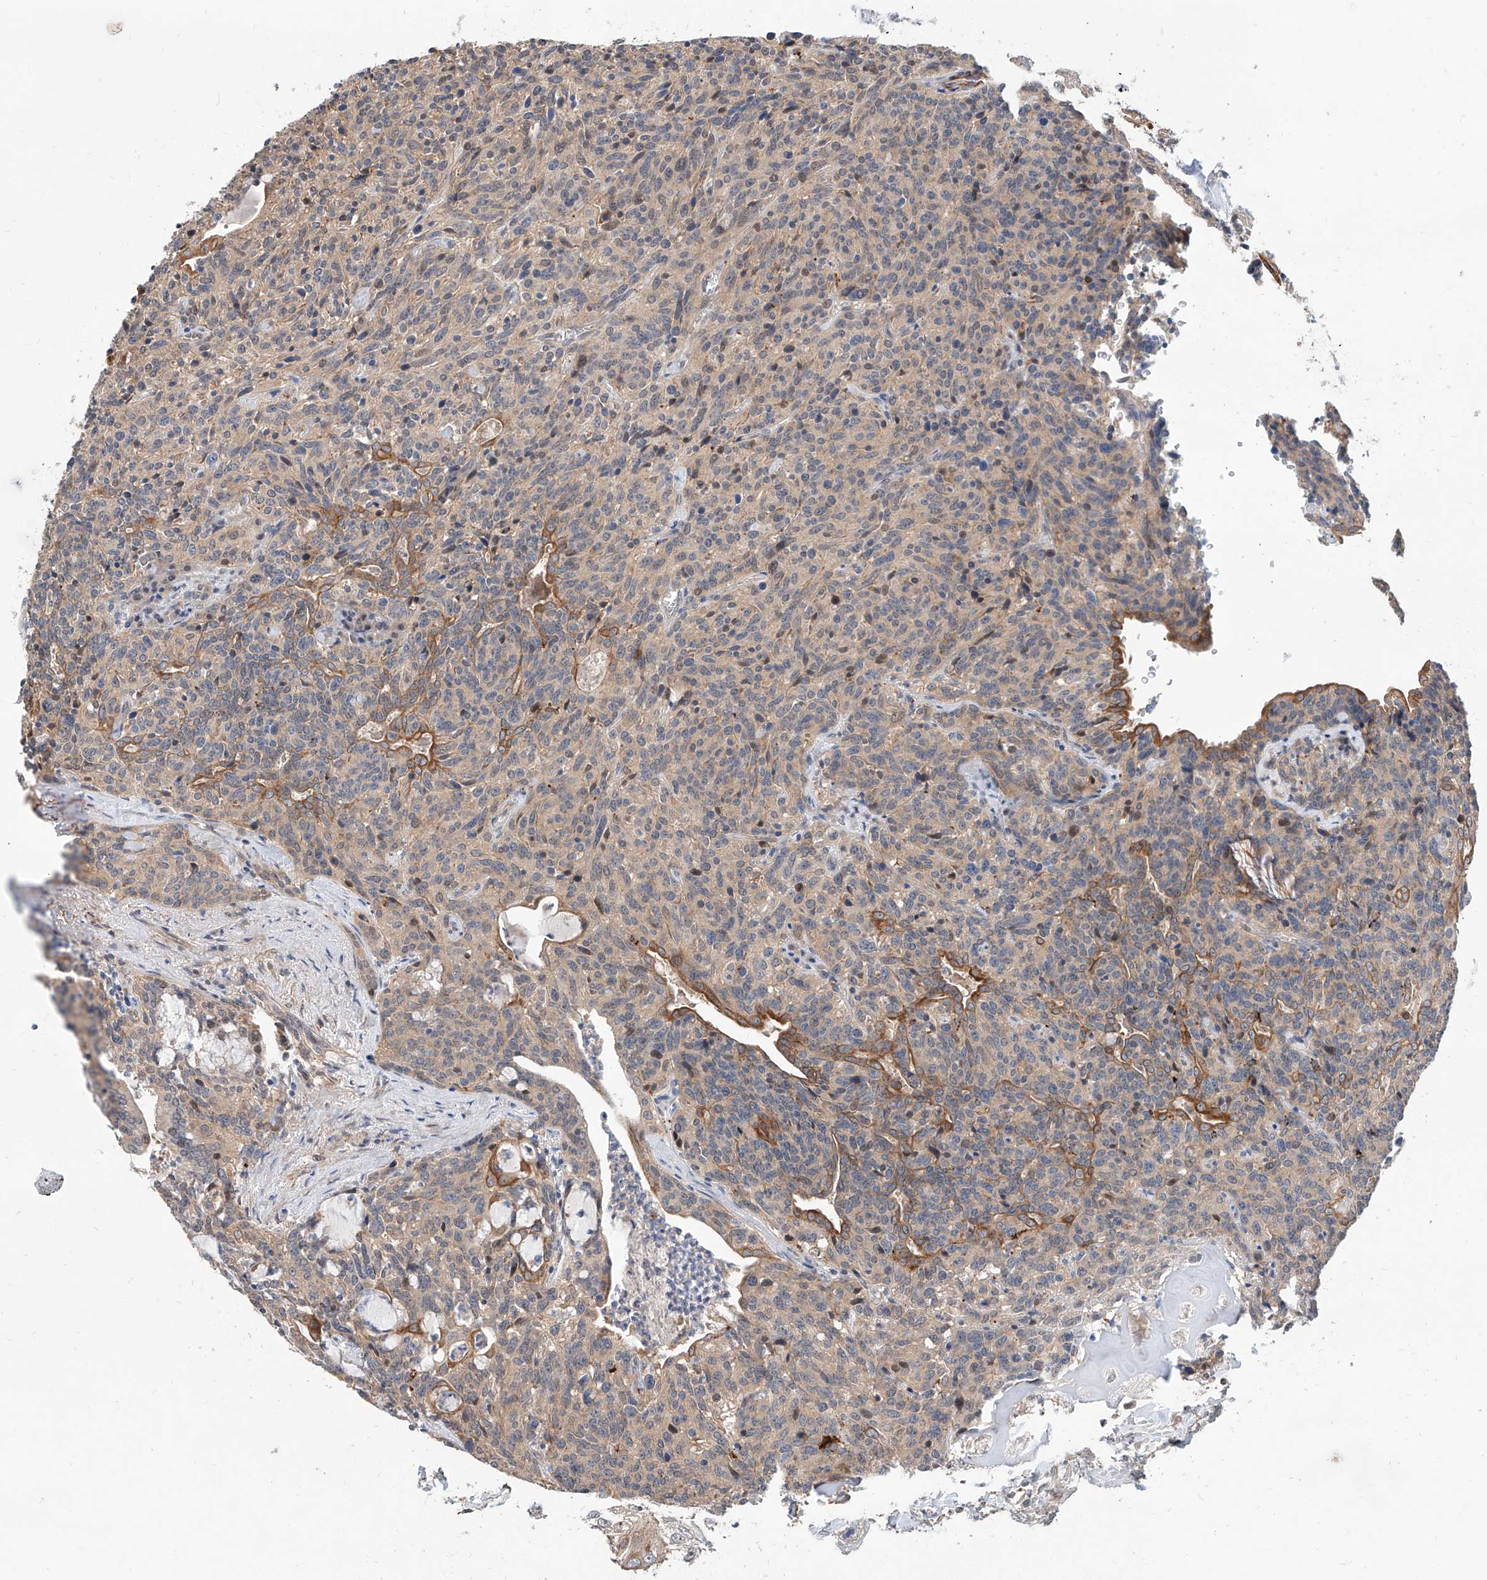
{"staining": {"intensity": "weak", "quantity": ">75%", "location": "cytoplasmic/membranous"}, "tissue": "carcinoid", "cell_type": "Tumor cells", "image_type": "cancer", "snomed": [{"axis": "morphology", "description": "Carcinoid, malignant, NOS"}, {"axis": "topography", "description": "Lung"}], "caption": "Carcinoid stained for a protein exhibits weak cytoplasmic/membranous positivity in tumor cells.", "gene": "MAGEE2", "patient": {"sex": "female", "age": 46}}